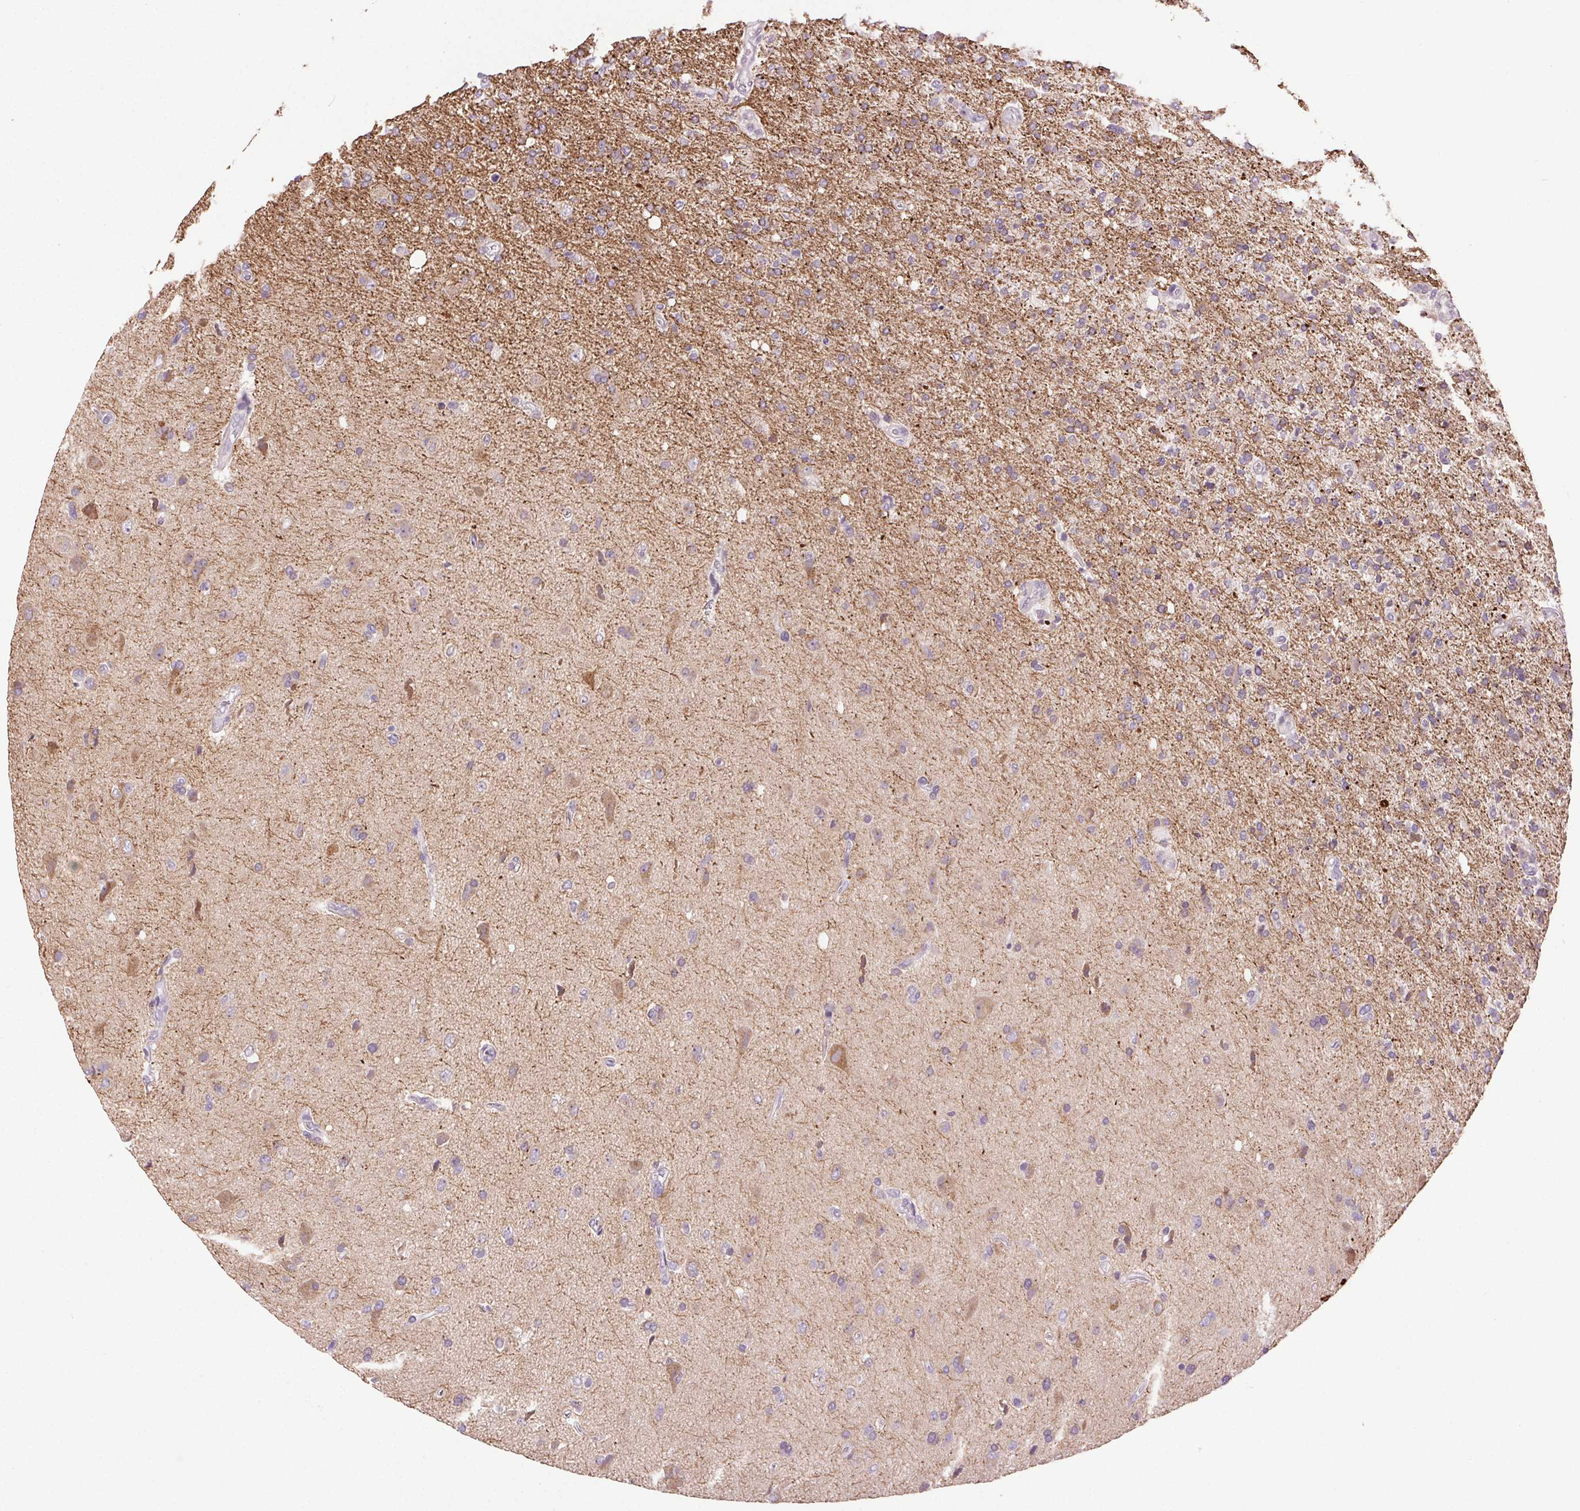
{"staining": {"intensity": "negative", "quantity": "none", "location": "none"}, "tissue": "glioma", "cell_type": "Tumor cells", "image_type": "cancer", "snomed": [{"axis": "morphology", "description": "Glioma, malignant, High grade"}, {"axis": "topography", "description": "Cerebral cortex"}], "caption": "Immunohistochemistry (IHC) photomicrograph of neoplastic tissue: human malignant high-grade glioma stained with DAB exhibits no significant protein staining in tumor cells.", "gene": "SYT11", "patient": {"sex": "male", "age": 70}}